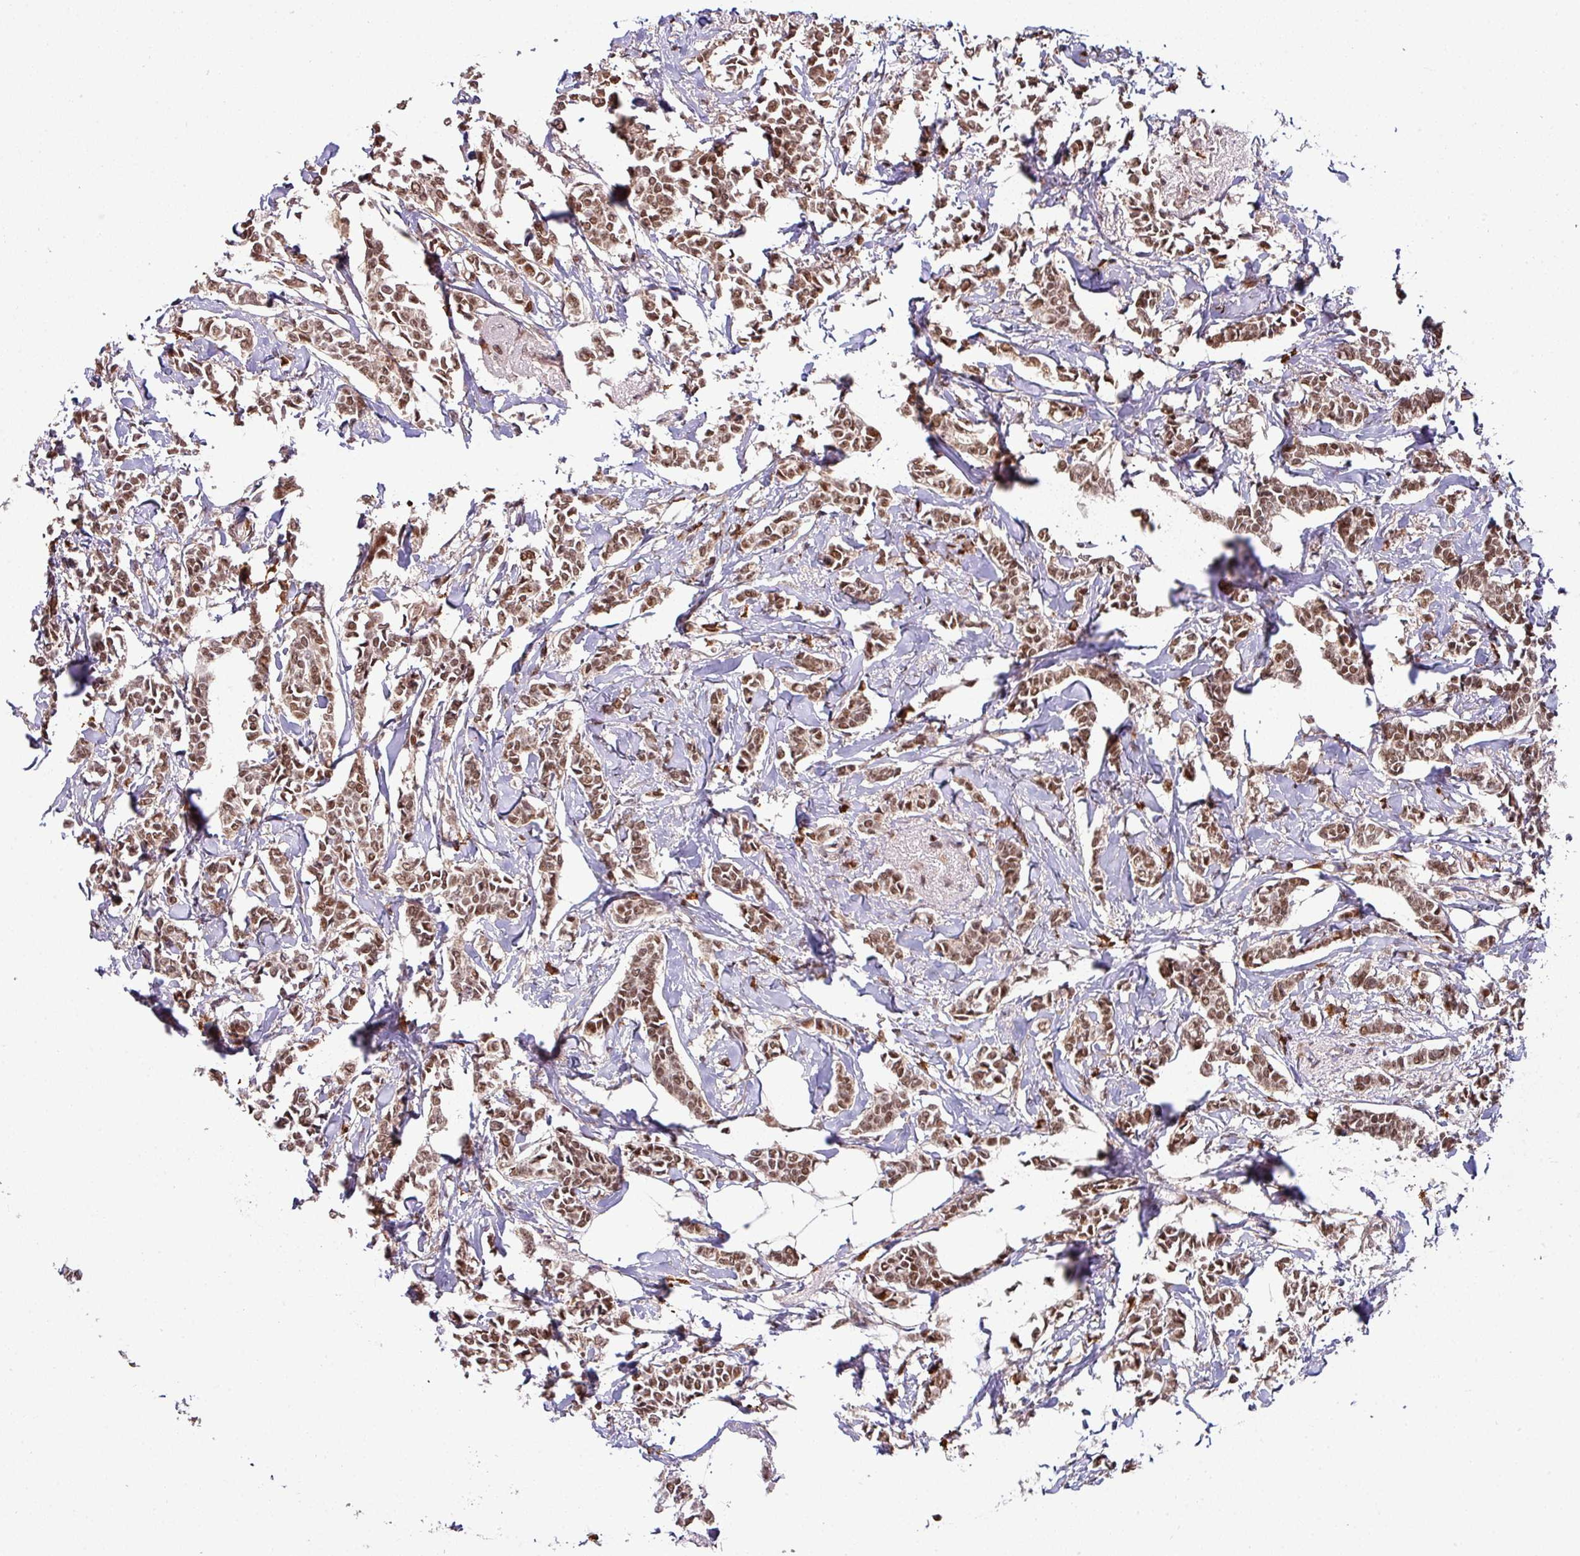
{"staining": {"intensity": "moderate", "quantity": ">75%", "location": "nuclear"}, "tissue": "breast cancer", "cell_type": "Tumor cells", "image_type": "cancer", "snomed": [{"axis": "morphology", "description": "Duct carcinoma"}, {"axis": "topography", "description": "Breast"}], "caption": "A medium amount of moderate nuclear staining is present in approximately >75% of tumor cells in breast cancer tissue.", "gene": "PHF23", "patient": {"sex": "female", "age": 41}}